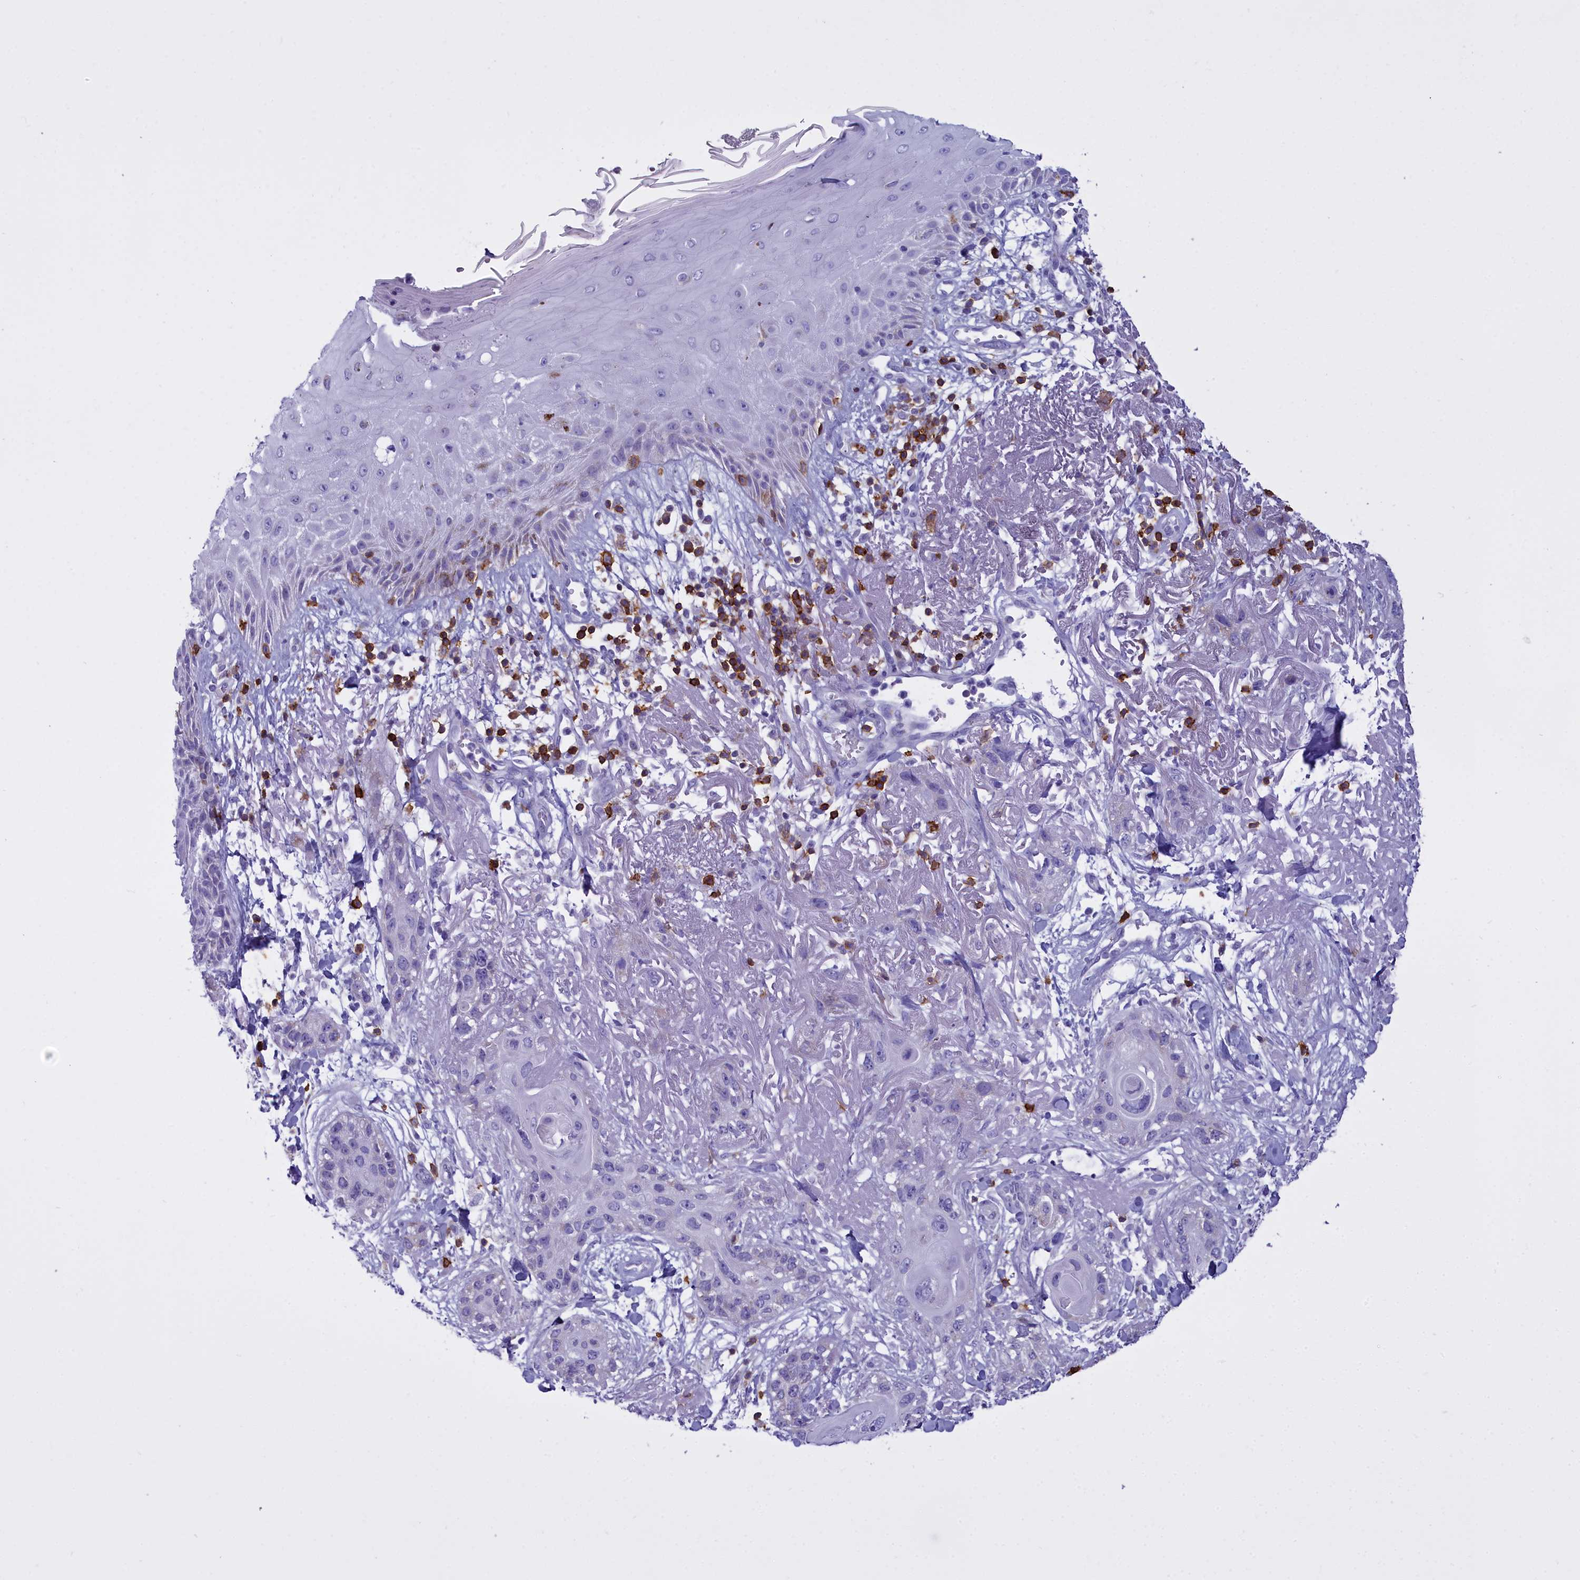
{"staining": {"intensity": "negative", "quantity": "none", "location": "none"}, "tissue": "skin cancer", "cell_type": "Tumor cells", "image_type": "cancer", "snomed": [{"axis": "morphology", "description": "Normal tissue, NOS"}, {"axis": "morphology", "description": "Squamous cell carcinoma, NOS"}, {"axis": "topography", "description": "Skin"}], "caption": "A high-resolution histopathology image shows immunohistochemistry staining of skin squamous cell carcinoma, which exhibits no significant staining in tumor cells.", "gene": "CD5", "patient": {"sex": "male", "age": 72}}